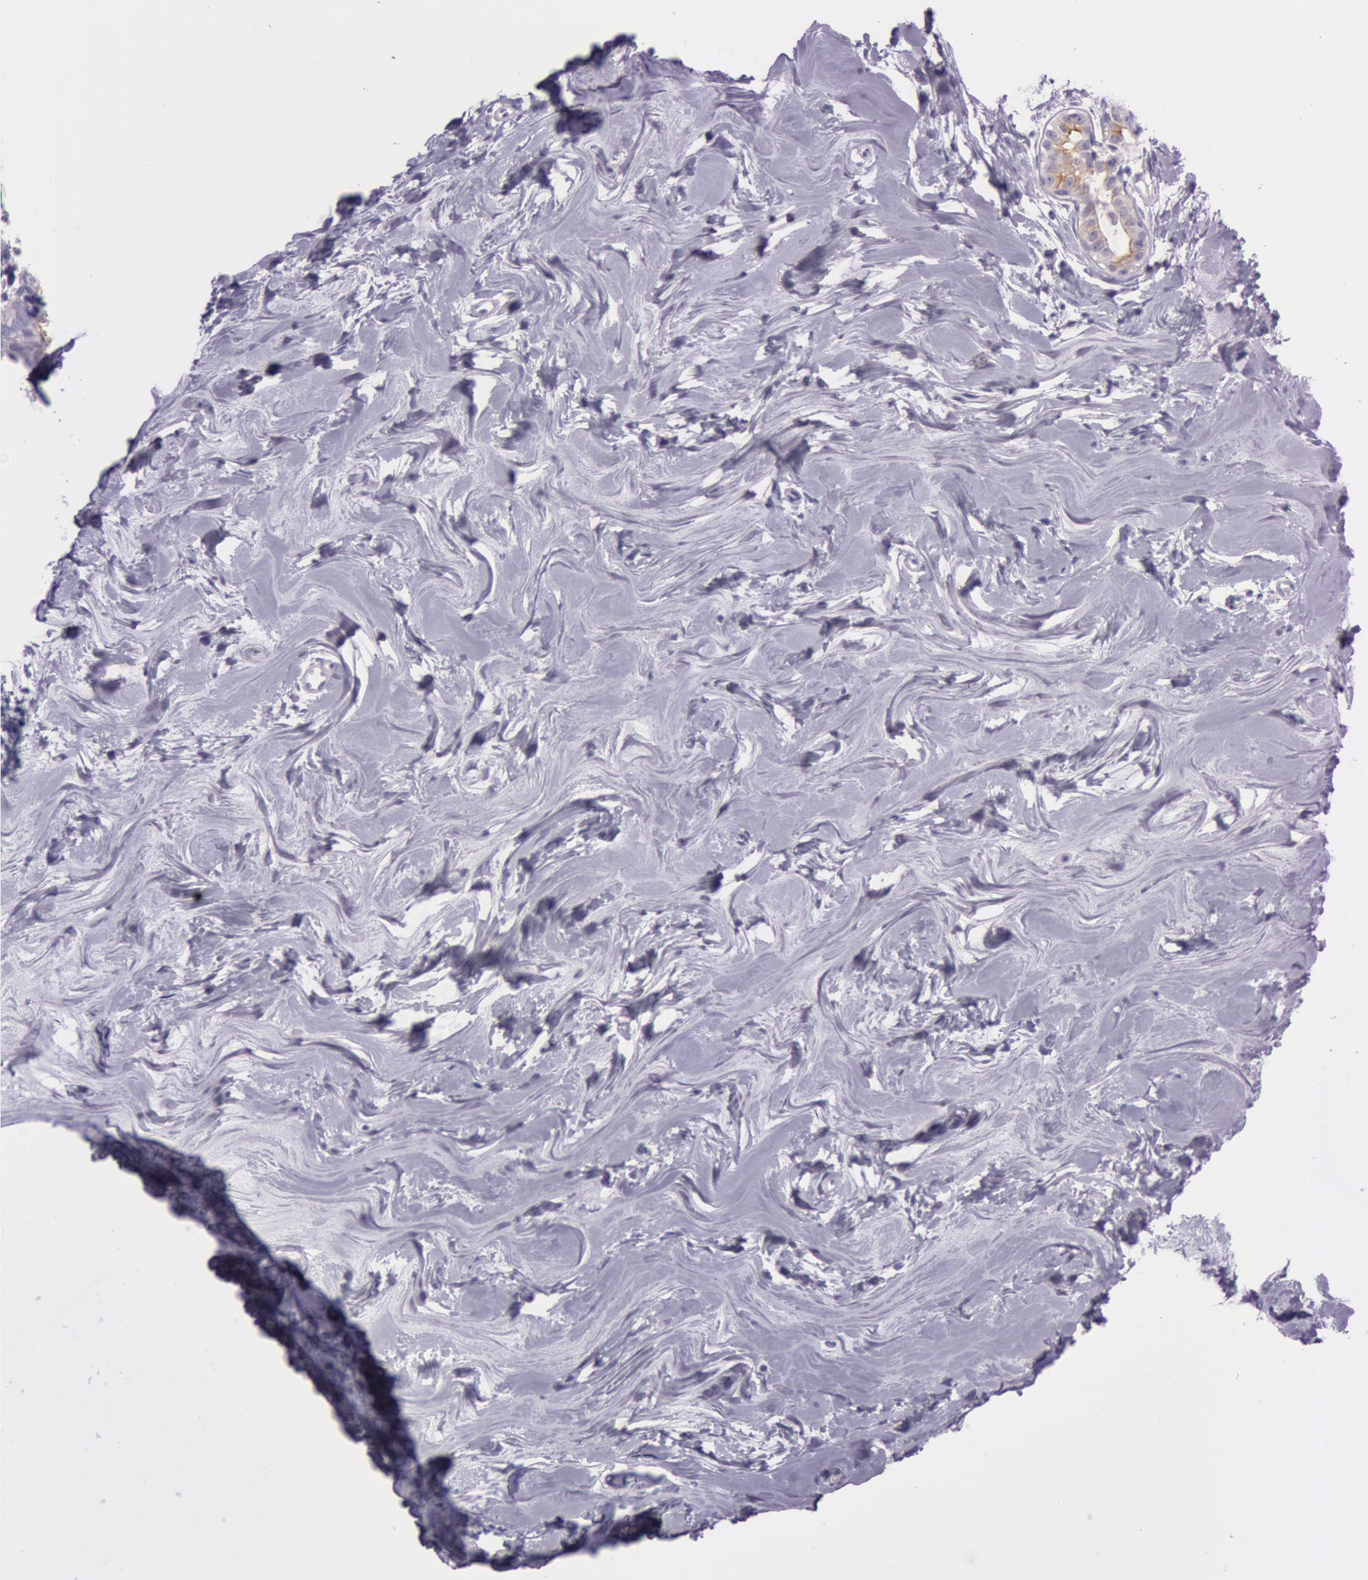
{"staining": {"intensity": "negative", "quantity": "none", "location": "none"}, "tissue": "breast", "cell_type": "Adipocytes", "image_type": "normal", "snomed": [{"axis": "morphology", "description": "Normal tissue, NOS"}, {"axis": "topography", "description": "Breast"}], "caption": "Human breast stained for a protein using immunohistochemistry displays no staining in adipocytes.", "gene": "FOLH1", "patient": {"sex": "female", "age": 22}}